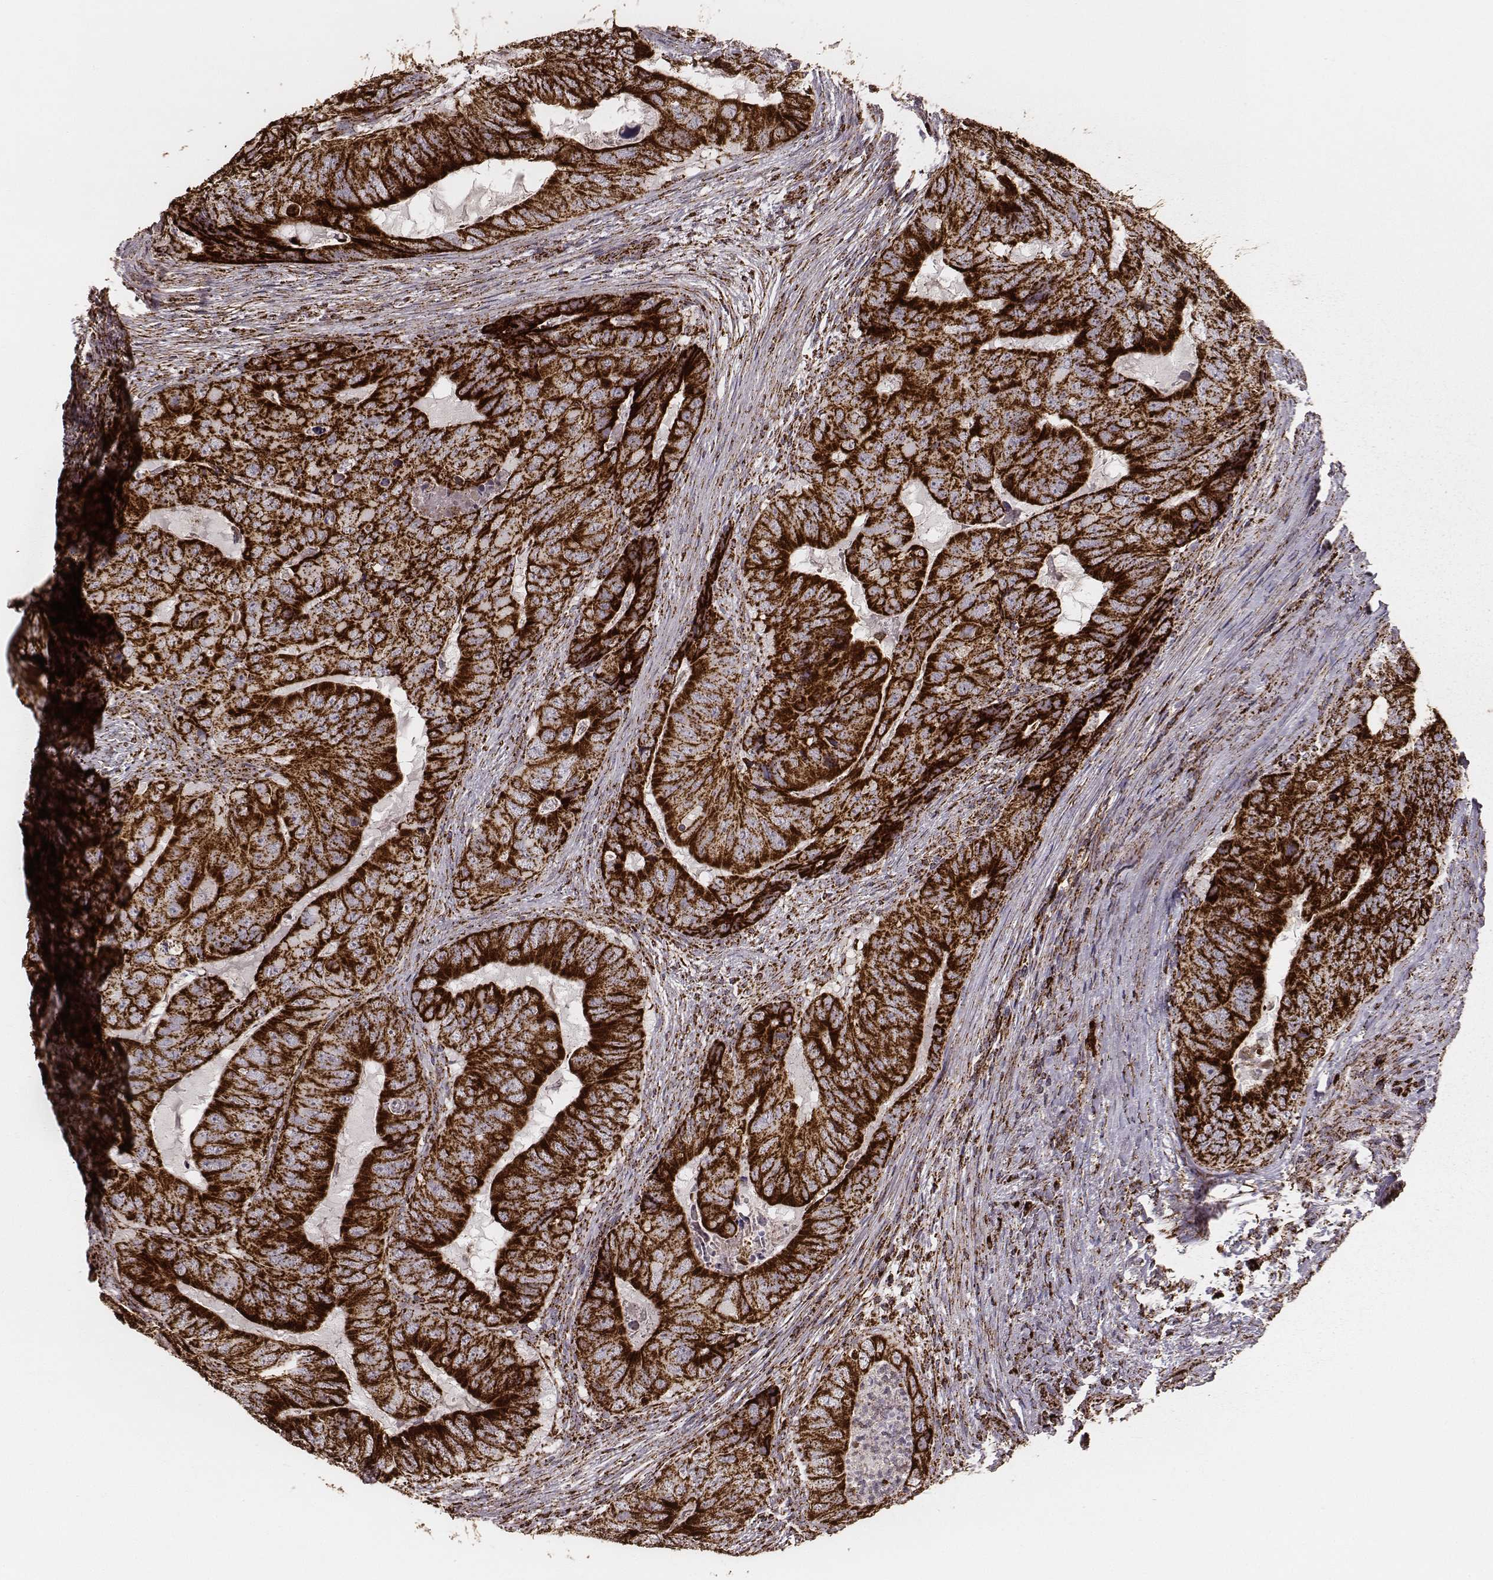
{"staining": {"intensity": "strong", "quantity": ">75%", "location": "cytoplasmic/membranous"}, "tissue": "colorectal cancer", "cell_type": "Tumor cells", "image_type": "cancer", "snomed": [{"axis": "morphology", "description": "Adenocarcinoma, NOS"}, {"axis": "topography", "description": "Colon"}], "caption": "Protein staining of colorectal cancer (adenocarcinoma) tissue reveals strong cytoplasmic/membranous positivity in about >75% of tumor cells.", "gene": "TUFM", "patient": {"sex": "male", "age": 79}}